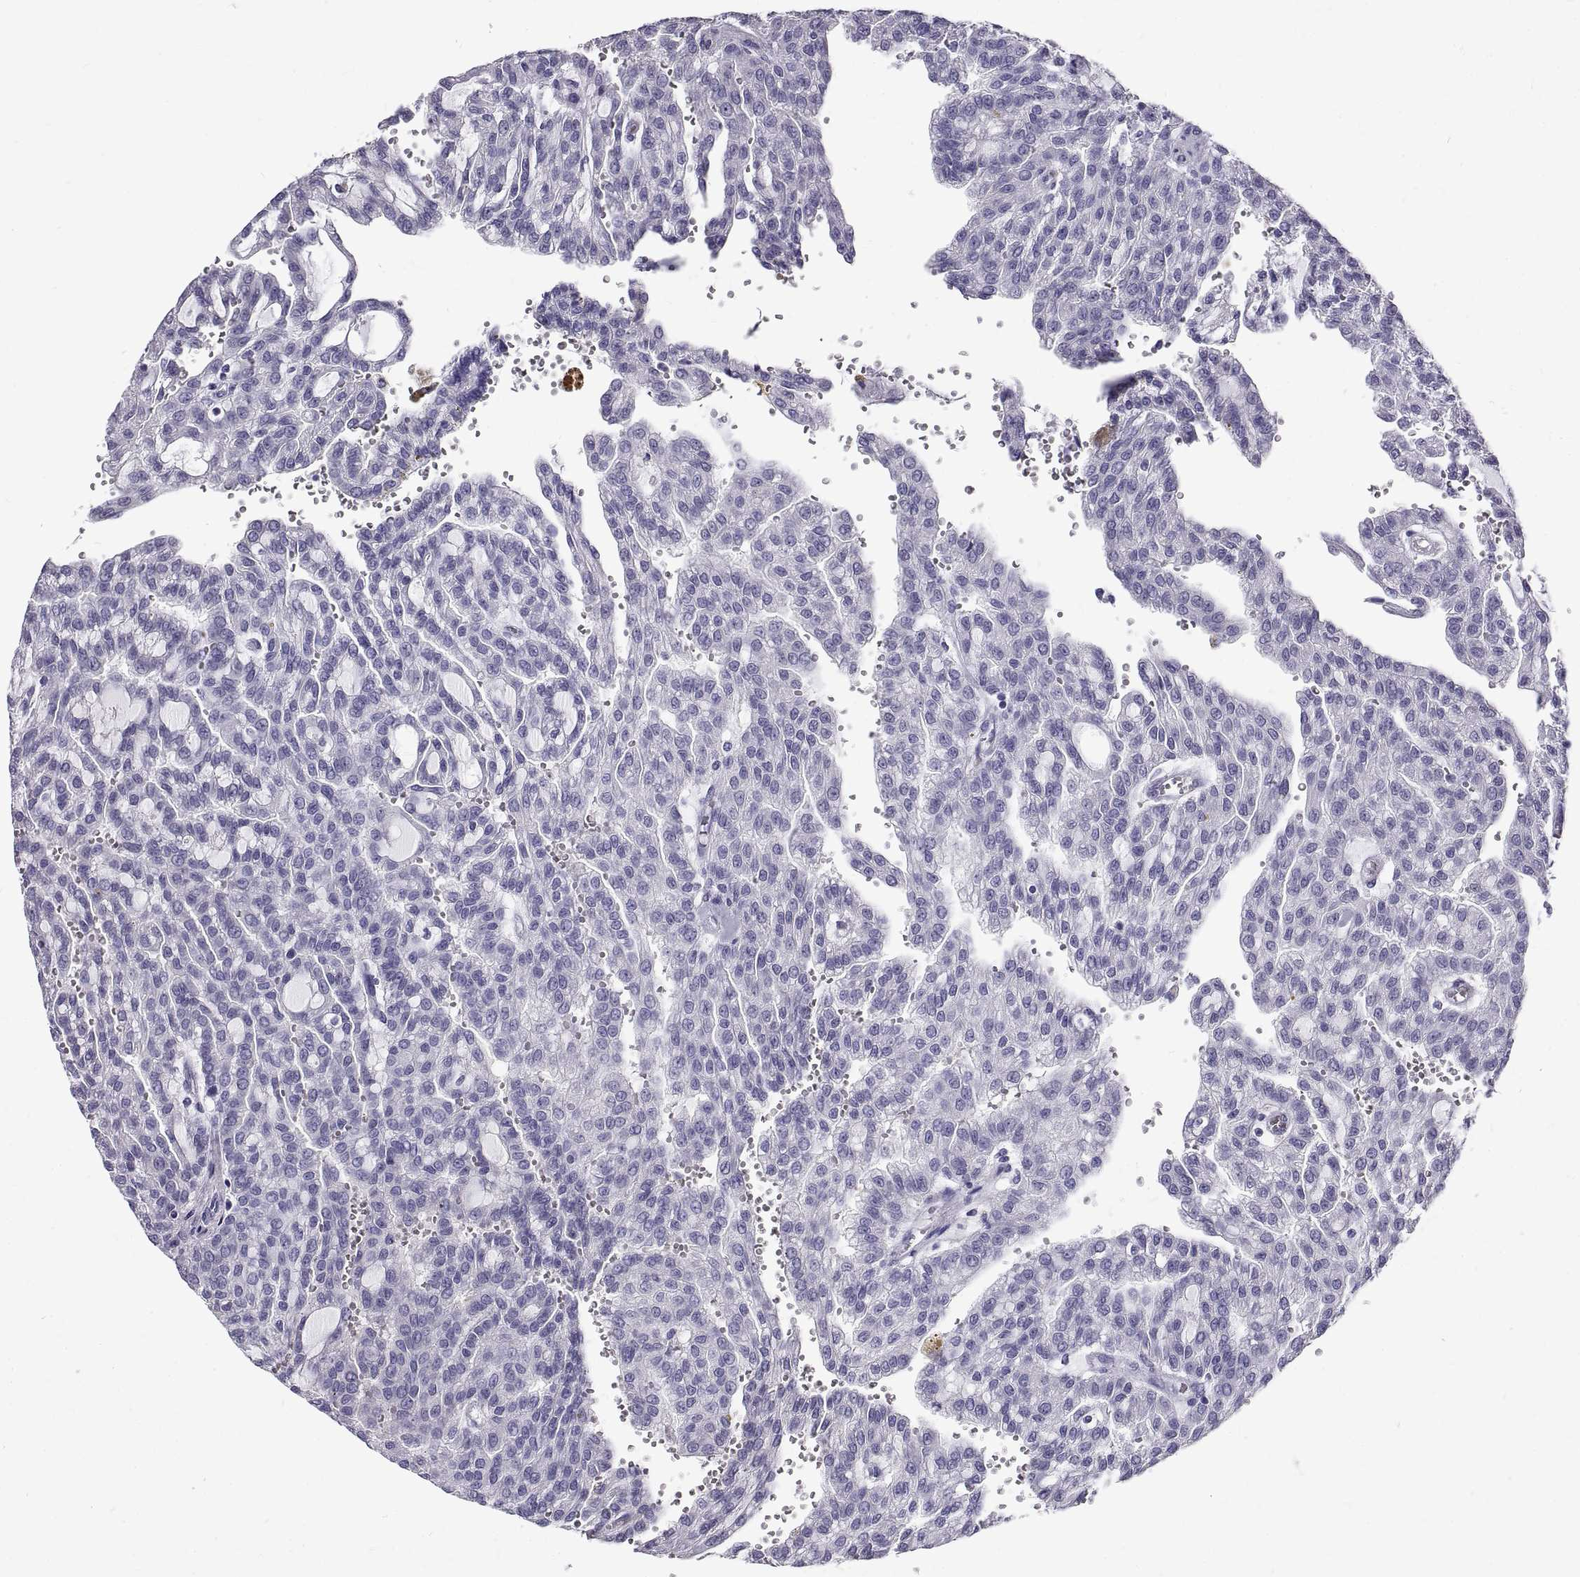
{"staining": {"intensity": "negative", "quantity": "none", "location": "none"}, "tissue": "renal cancer", "cell_type": "Tumor cells", "image_type": "cancer", "snomed": [{"axis": "morphology", "description": "Adenocarcinoma, NOS"}, {"axis": "topography", "description": "Kidney"}], "caption": "Tumor cells show no significant positivity in renal cancer. Brightfield microscopy of IHC stained with DAB (brown) and hematoxylin (blue), captured at high magnification.", "gene": "GNG12", "patient": {"sex": "male", "age": 63}}